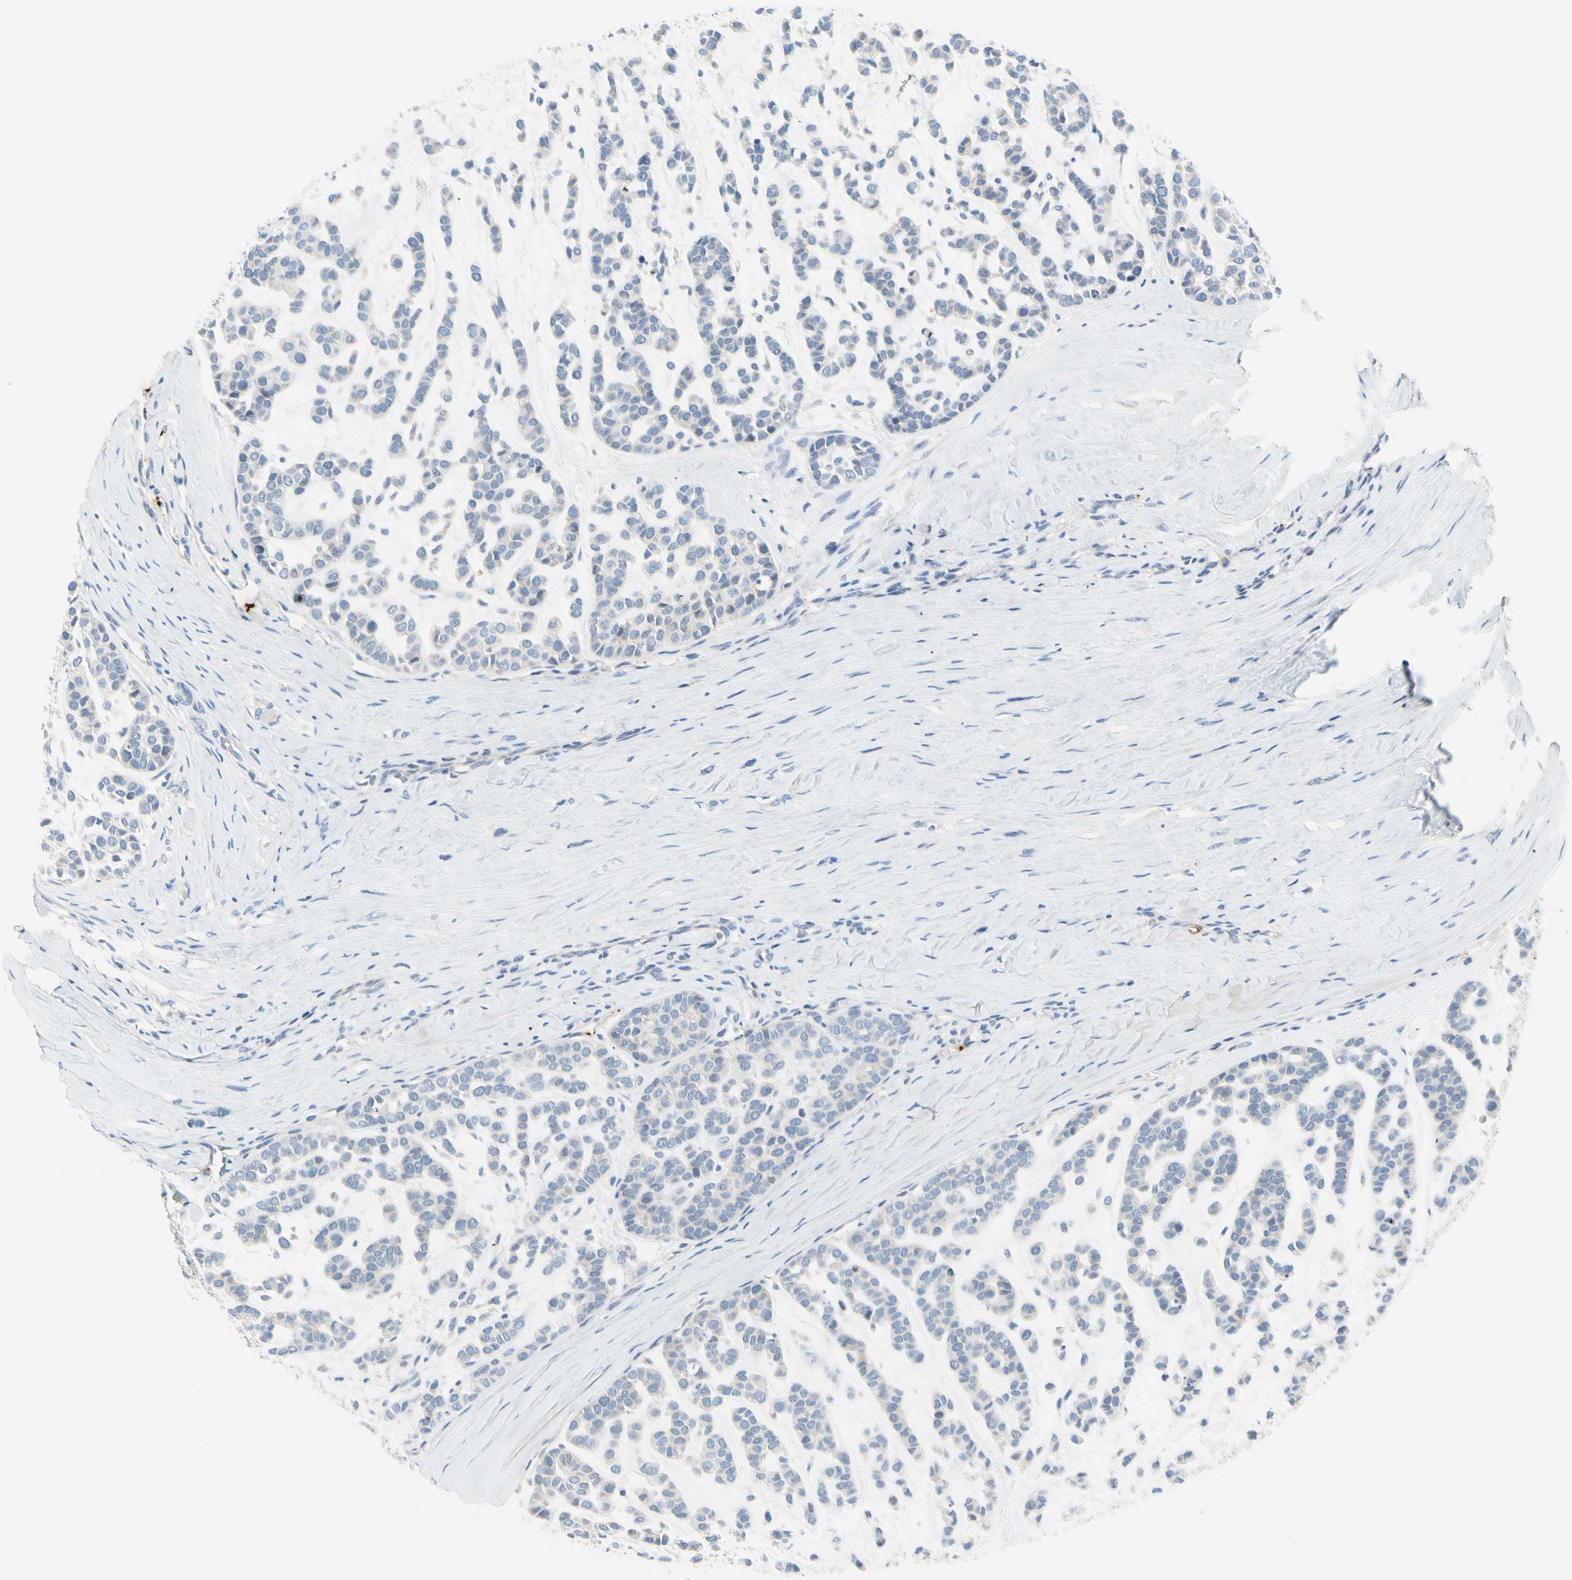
{"staining": {"intensity": "negative", "quantity": "none", "location": "none"}, "tissue": "head and neck cancer", "cell_type": "Tumor cells", "image_type": "cancer", "snomed": [{"axis": "morphology", "description": "Adenocarcinoma, NOS"}, {"axis": "morphology", "description": "Adenoma, NOS"}, {"axis": "topography", "description": "Head-Neck"}], "caption": "The micrograph exhibits no significant positivity in tumor cells of head and neck cancer.", "gene": "PPBP", "patient": {"sex": "female", "age": 55}}